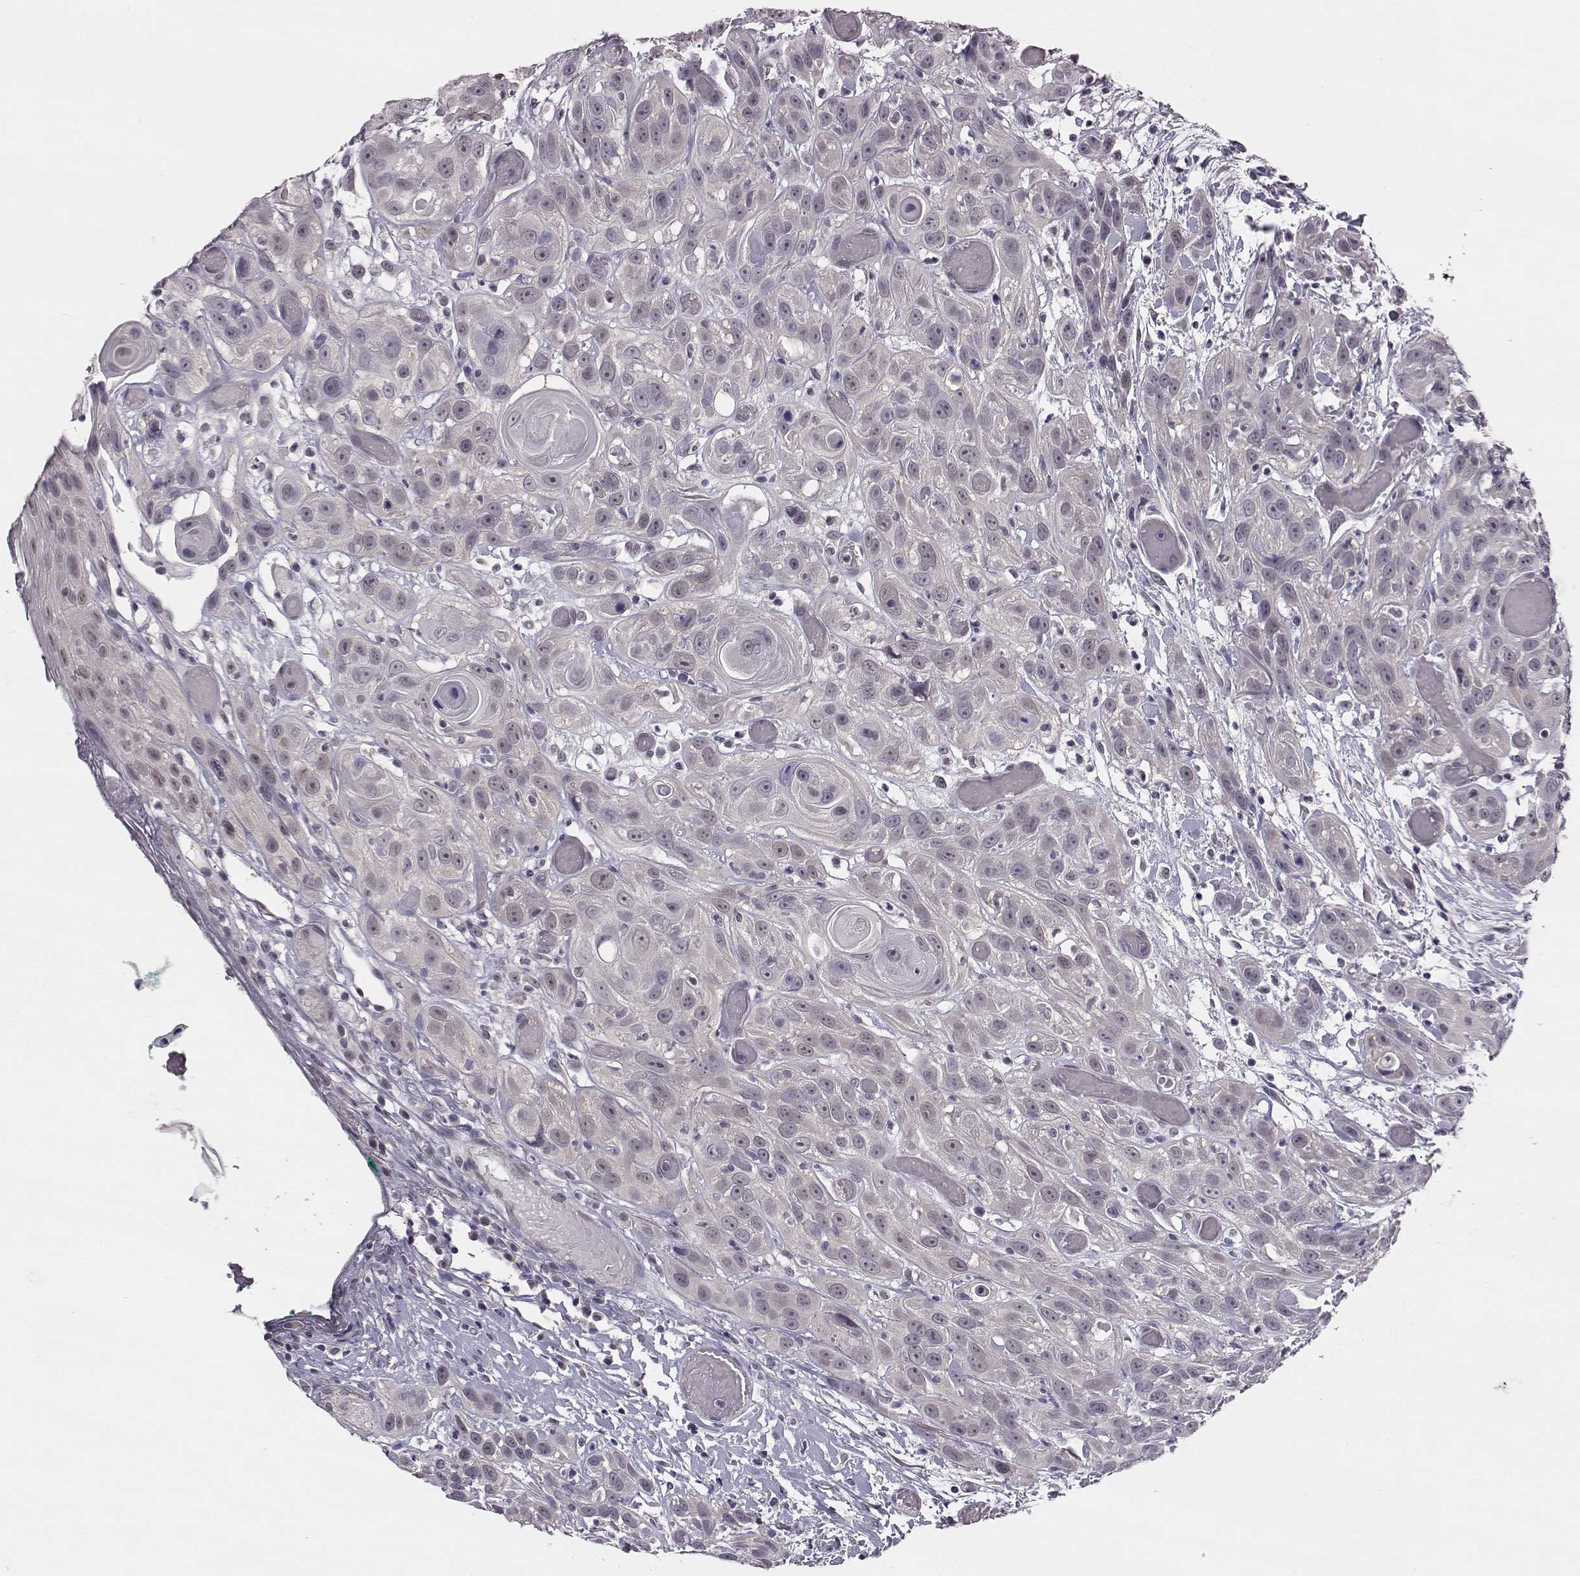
{"staining": {"intensity": "negative", "quantity": "none", "location": "none"}, "tissue": "head and neck cancer", "cell_type": "Tumor cells", "image_type": "cancer", "snomed": [{"axis": "morphology", "description": "Normal tissue, NOS"}, {"axis": "morphology", "description": "Squamous cell carcinoma, NOS"}, {"axis": "topography", "description": "Oral tissue"}, {"axis": "topography", "description": "Salivary gland"}, {"axis": "topography", "description": "Head-Neck"}], "caption": "Immunohistochemistry micrograph of neoplastic tissue: squamous cell carcinoma (head and neck) stained with DAB demonstrates no significant protein positivity in tumor cells.", "gene": "C10orf62", "patient": {"sex": "female", "age": 62}}